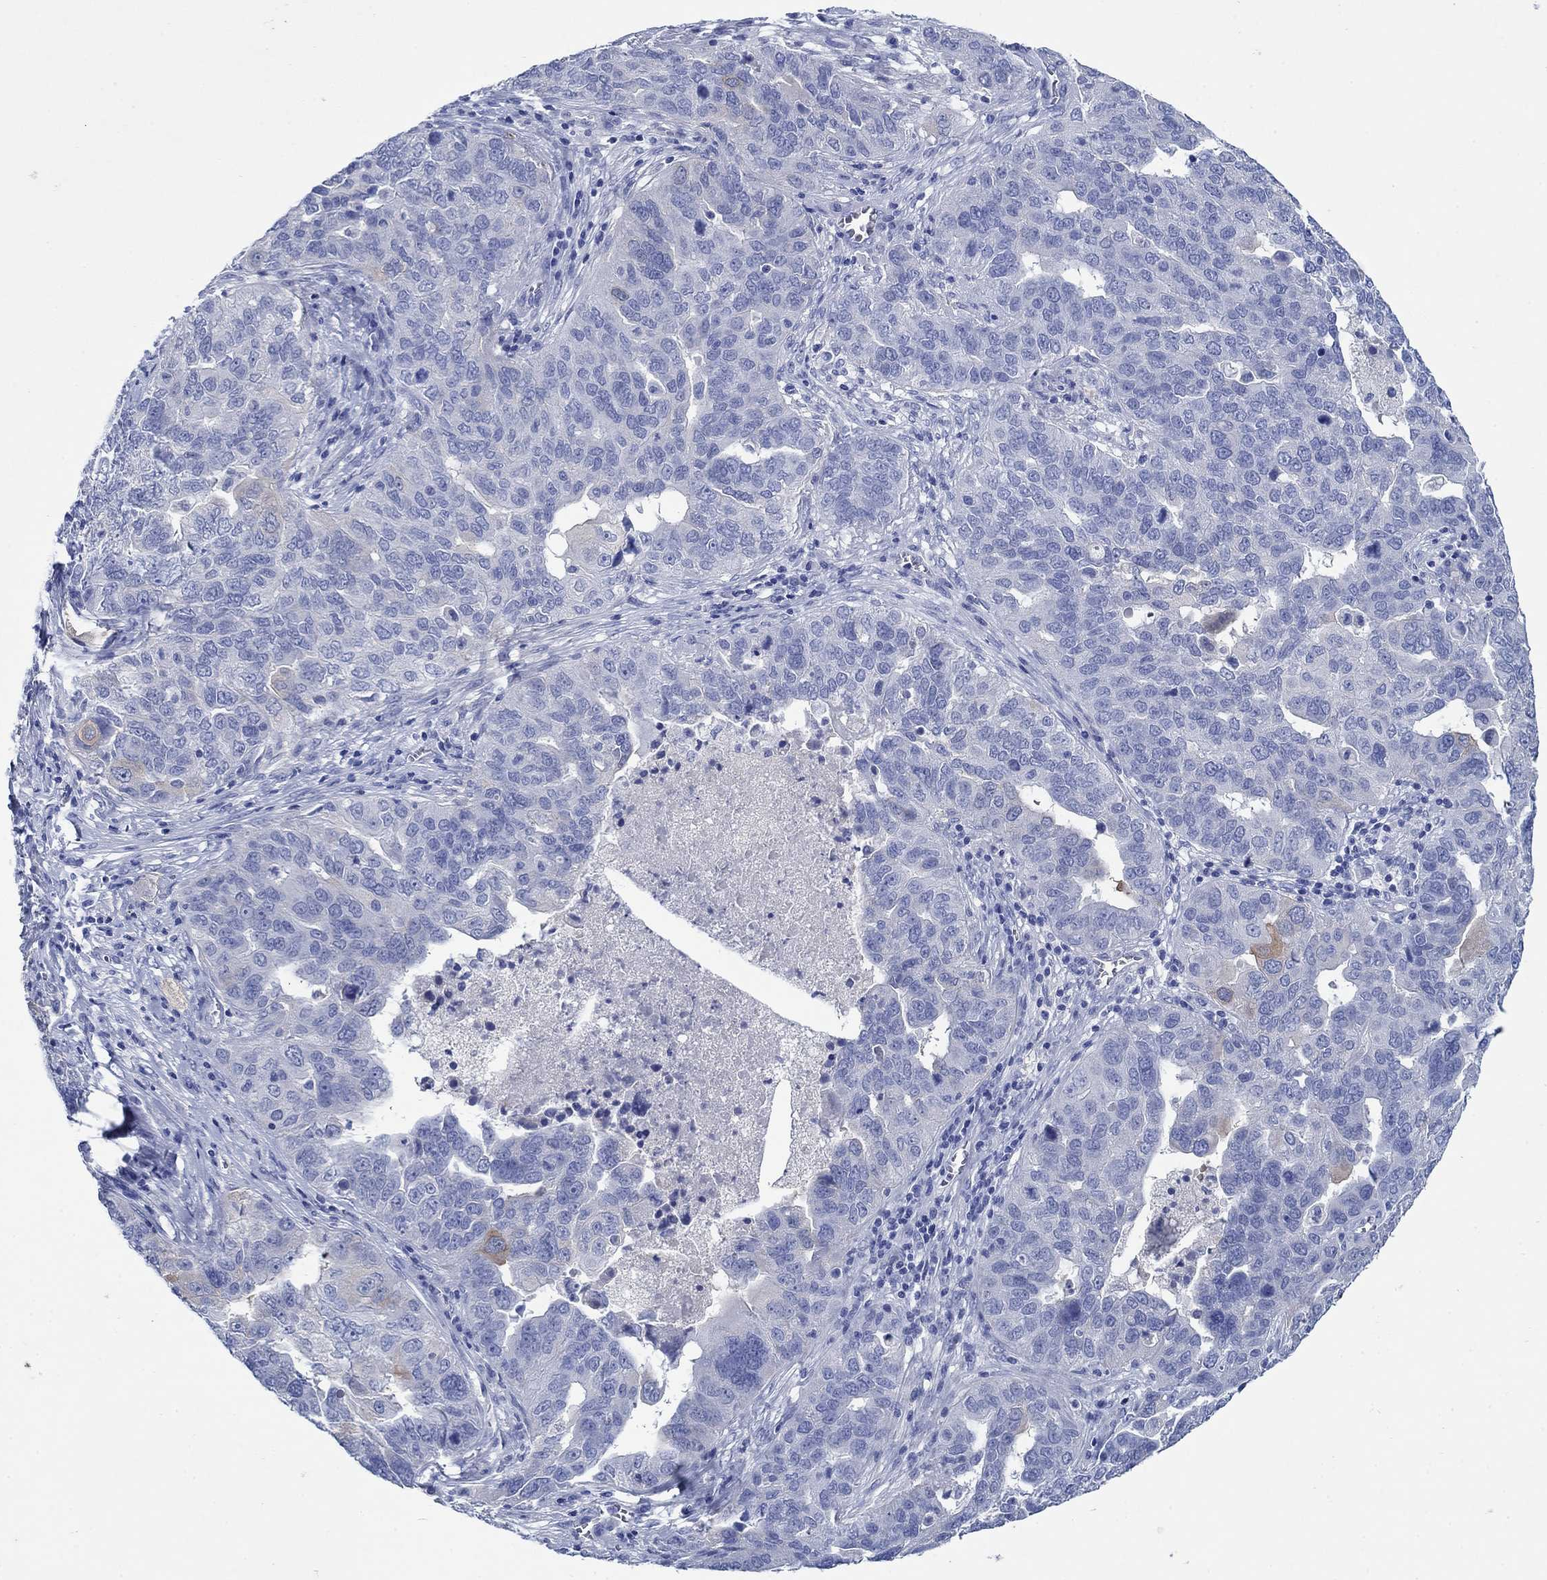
{"staining": {"intensity": "weak", "quantity": "<25%", "location": "cytoplasmic/membranous"}, "tissue": "ovarian cancer", "cell_type": "Tumor cells", "image_type": "cancer", "snomed": [{"axis": "morphology", "description": "Carcinoma, endometroid"}, {"axis": "topography", "description": "Soft tissue"}, {"axis": "topography", "description": "Ovary"}], "caption": "A micrograph of human endometroid carcinoma (ovarian) is negative for staining in tumor cells. (DAB immunohistochemistry (IHC) with hematoxylin counter stain).", "gene": "TRIM16", "patient": {"sex": "female", "age": 52}}